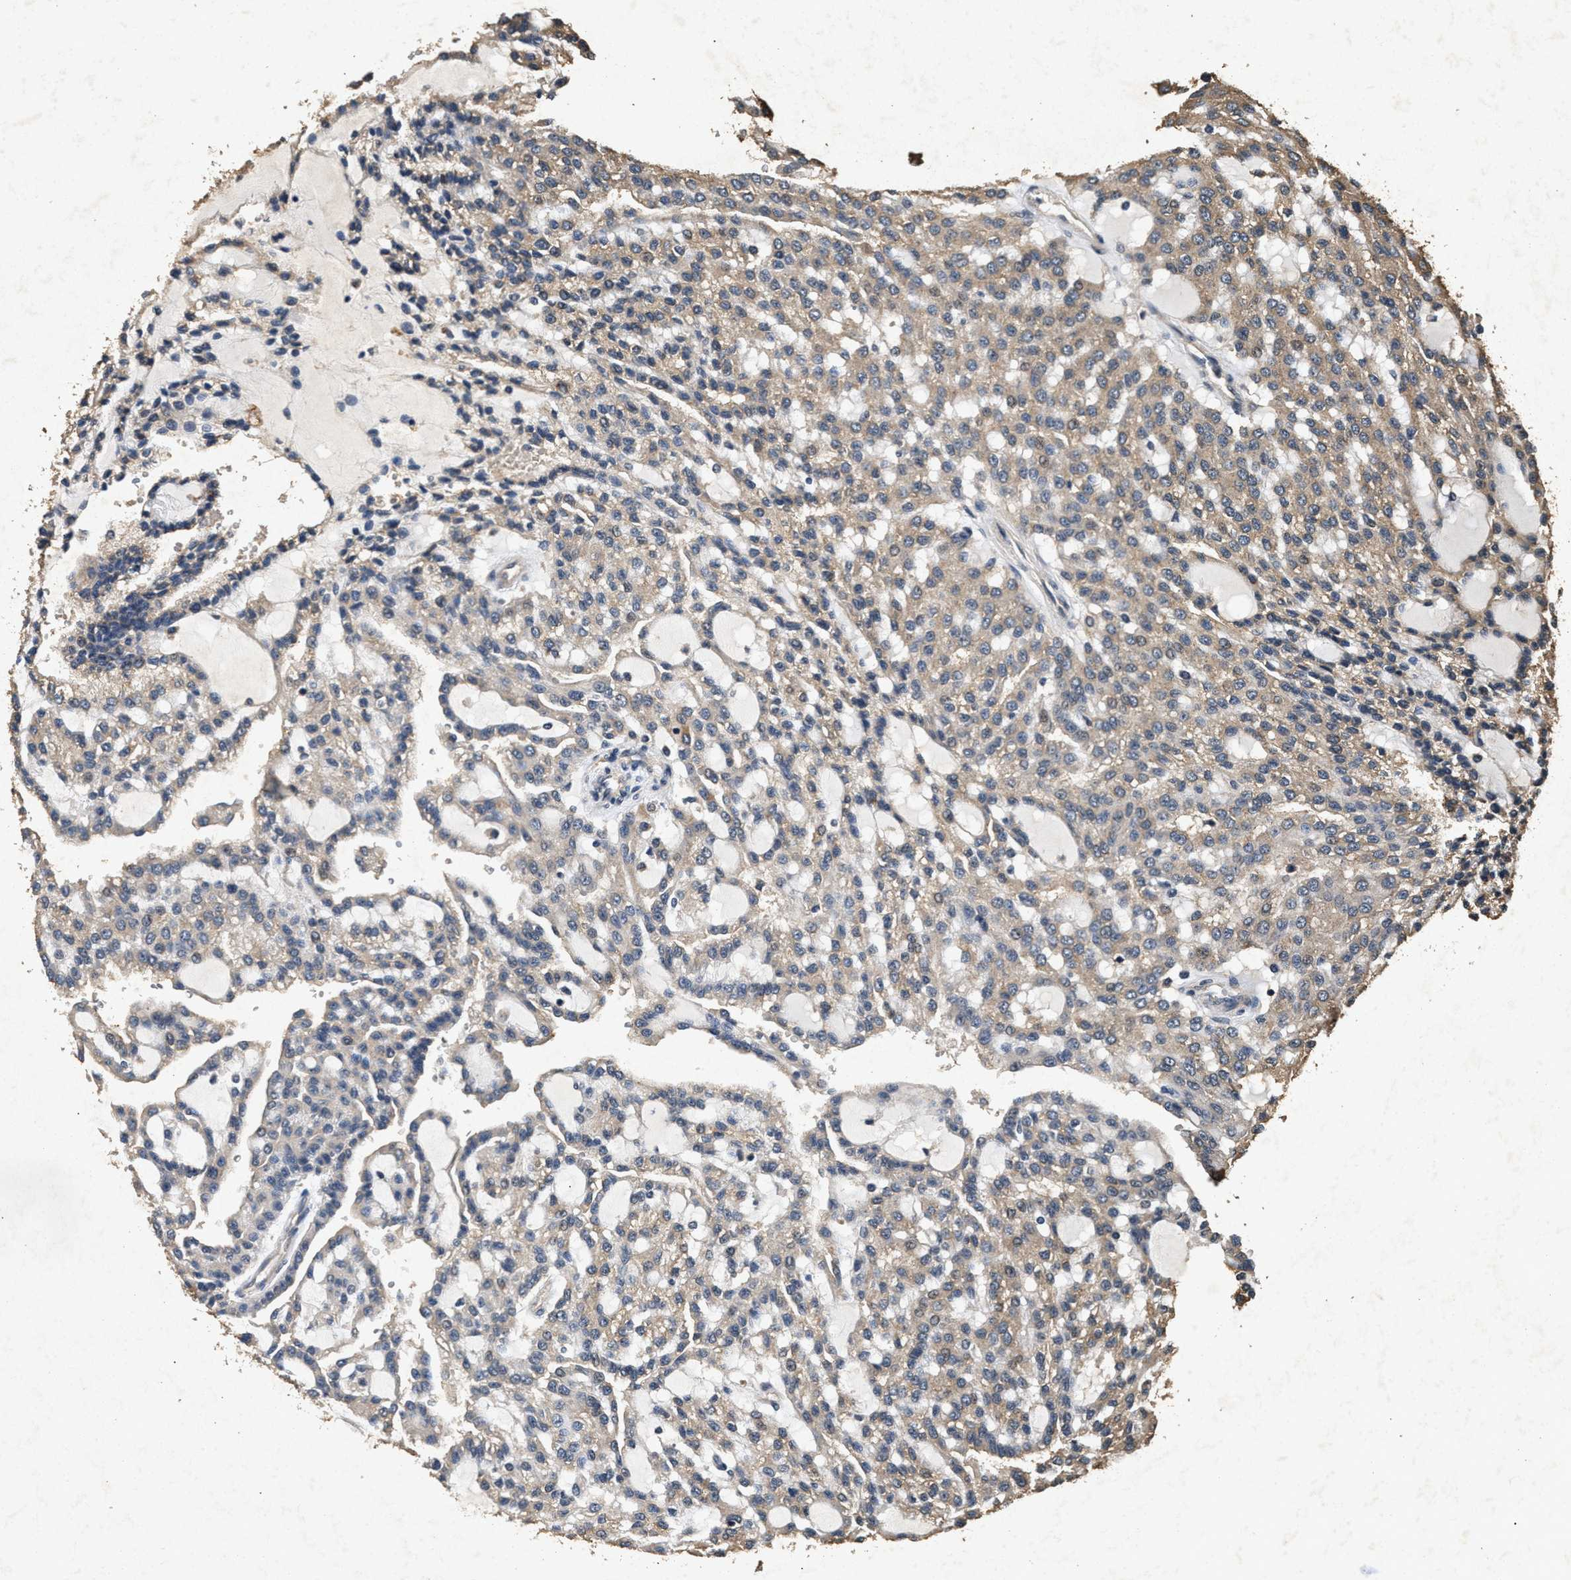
{"staining": {"intensity": "weak", "quantity": "25%-75%", "location": "cytoplasmic/membranous"}, "tissue": "renal cancer", "cell_type": "Tumor cells", "image_type": "cancer", "snomed": [{"axis": "morphology", "description": "Adenocarcinoma, NOS"}, {"axis": "topography", "description": "Kidney"}], "caption": "Immunohistochemical staining of renal cancer (adenocarcinoma) reveals low levels of weak cytoplasmic/membranous expression in about 25%-75% of tumor cells. (Brightfield microscopy of DAB IHC at high magnification).", "gene": "PPP1CC", "patient": {"sex": "male", "age": 63}}